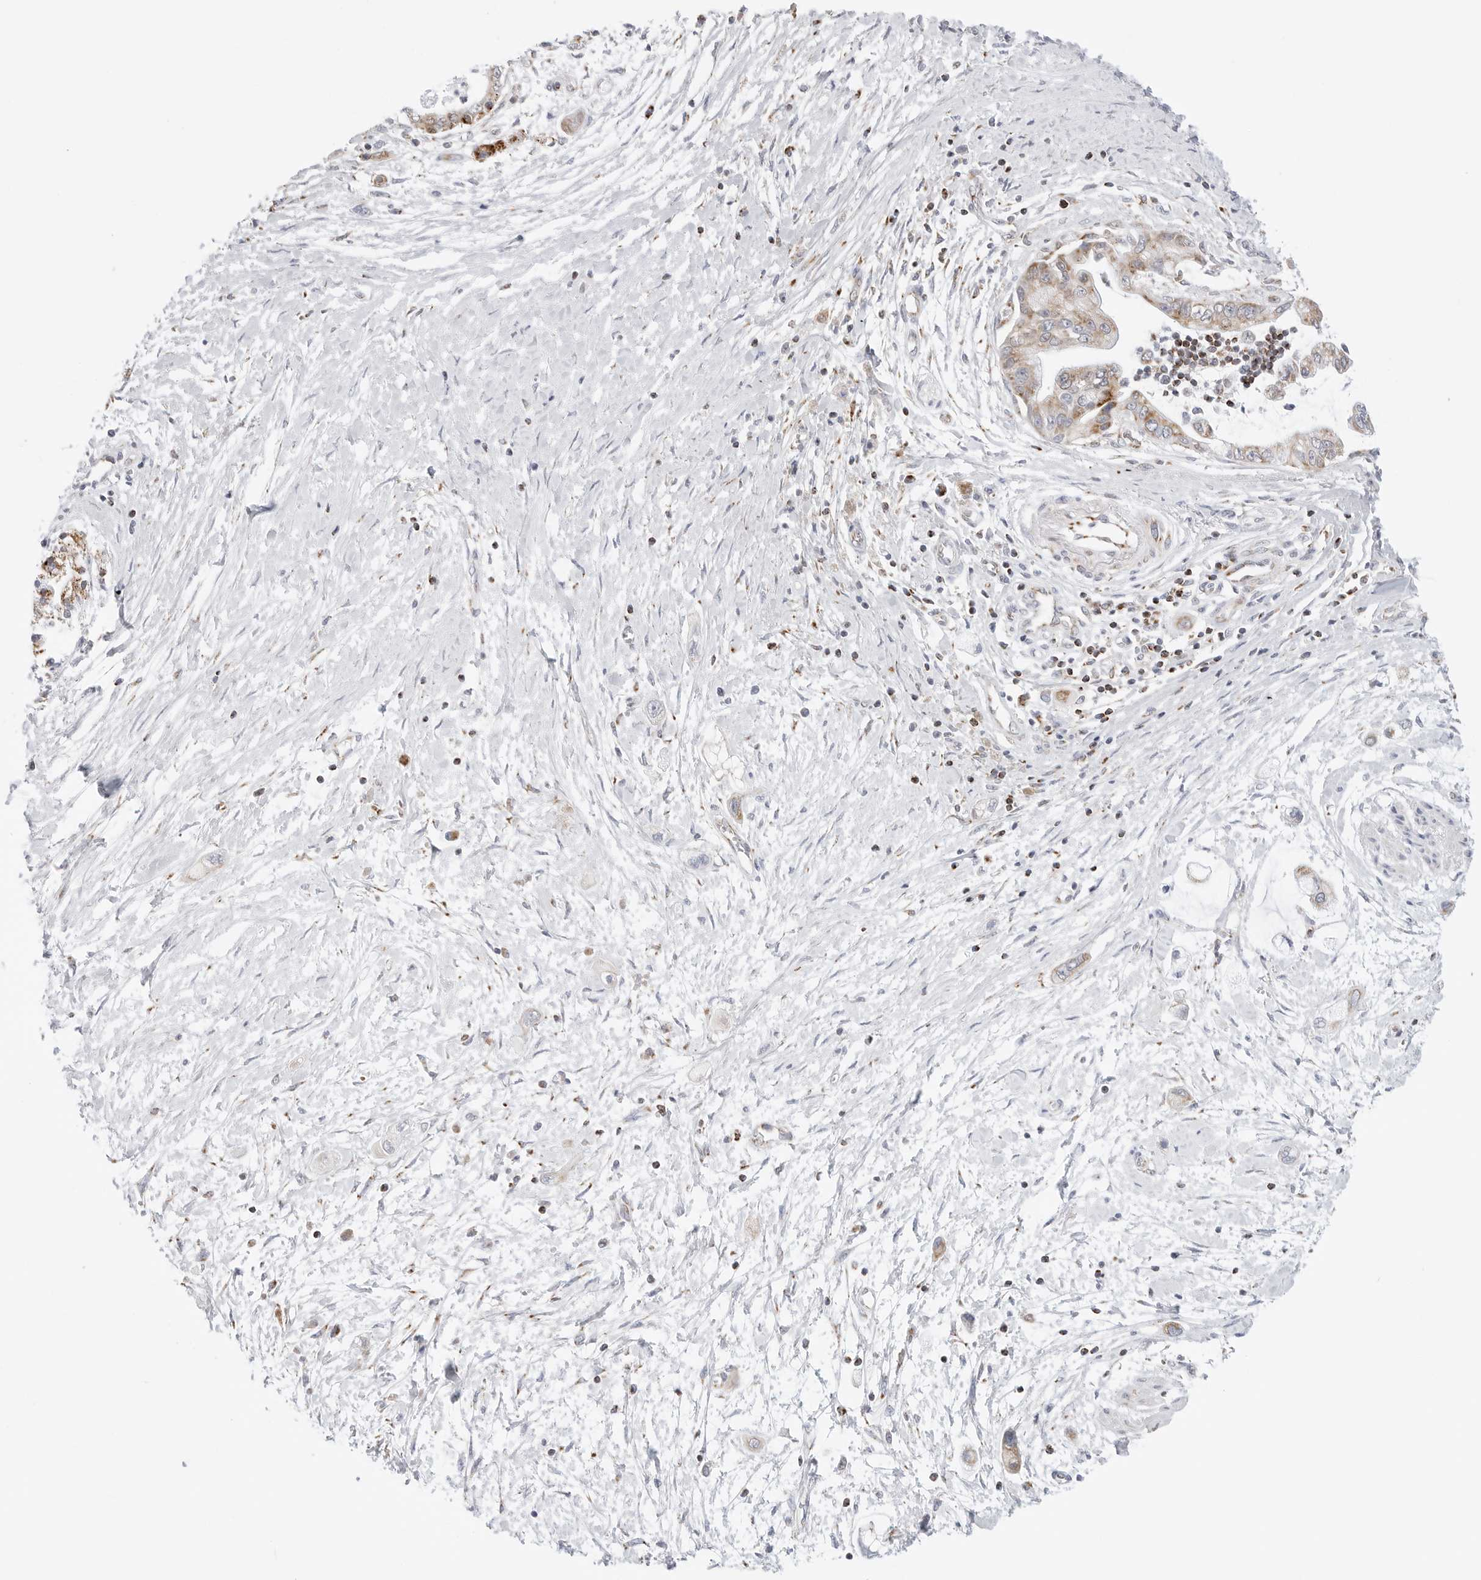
{"staining": {"intensity": "moderate", "quantity": "<25%", "location": "cytoplasmic/membranous"}, "tissue": "pancreatic cancer", "cell_type": "Tumor cells", "image_type": "cancer", "snomed": [{"axis": "morphology", "description": "Adenocarcinoma, NOS"}, {"axis": "topography", "description": "Pancreas"}], "caption": "Immunohistochemistry histopathology image of adenocarcinoma (pancreatic) stained for a protein (brown), which exhibits low levels of moderate cytoplasmic/membranous expression in approximately <25% of tumor cells.", "gene": "ATP5IF1", "patient": {"sex": "male", "age": 59}}